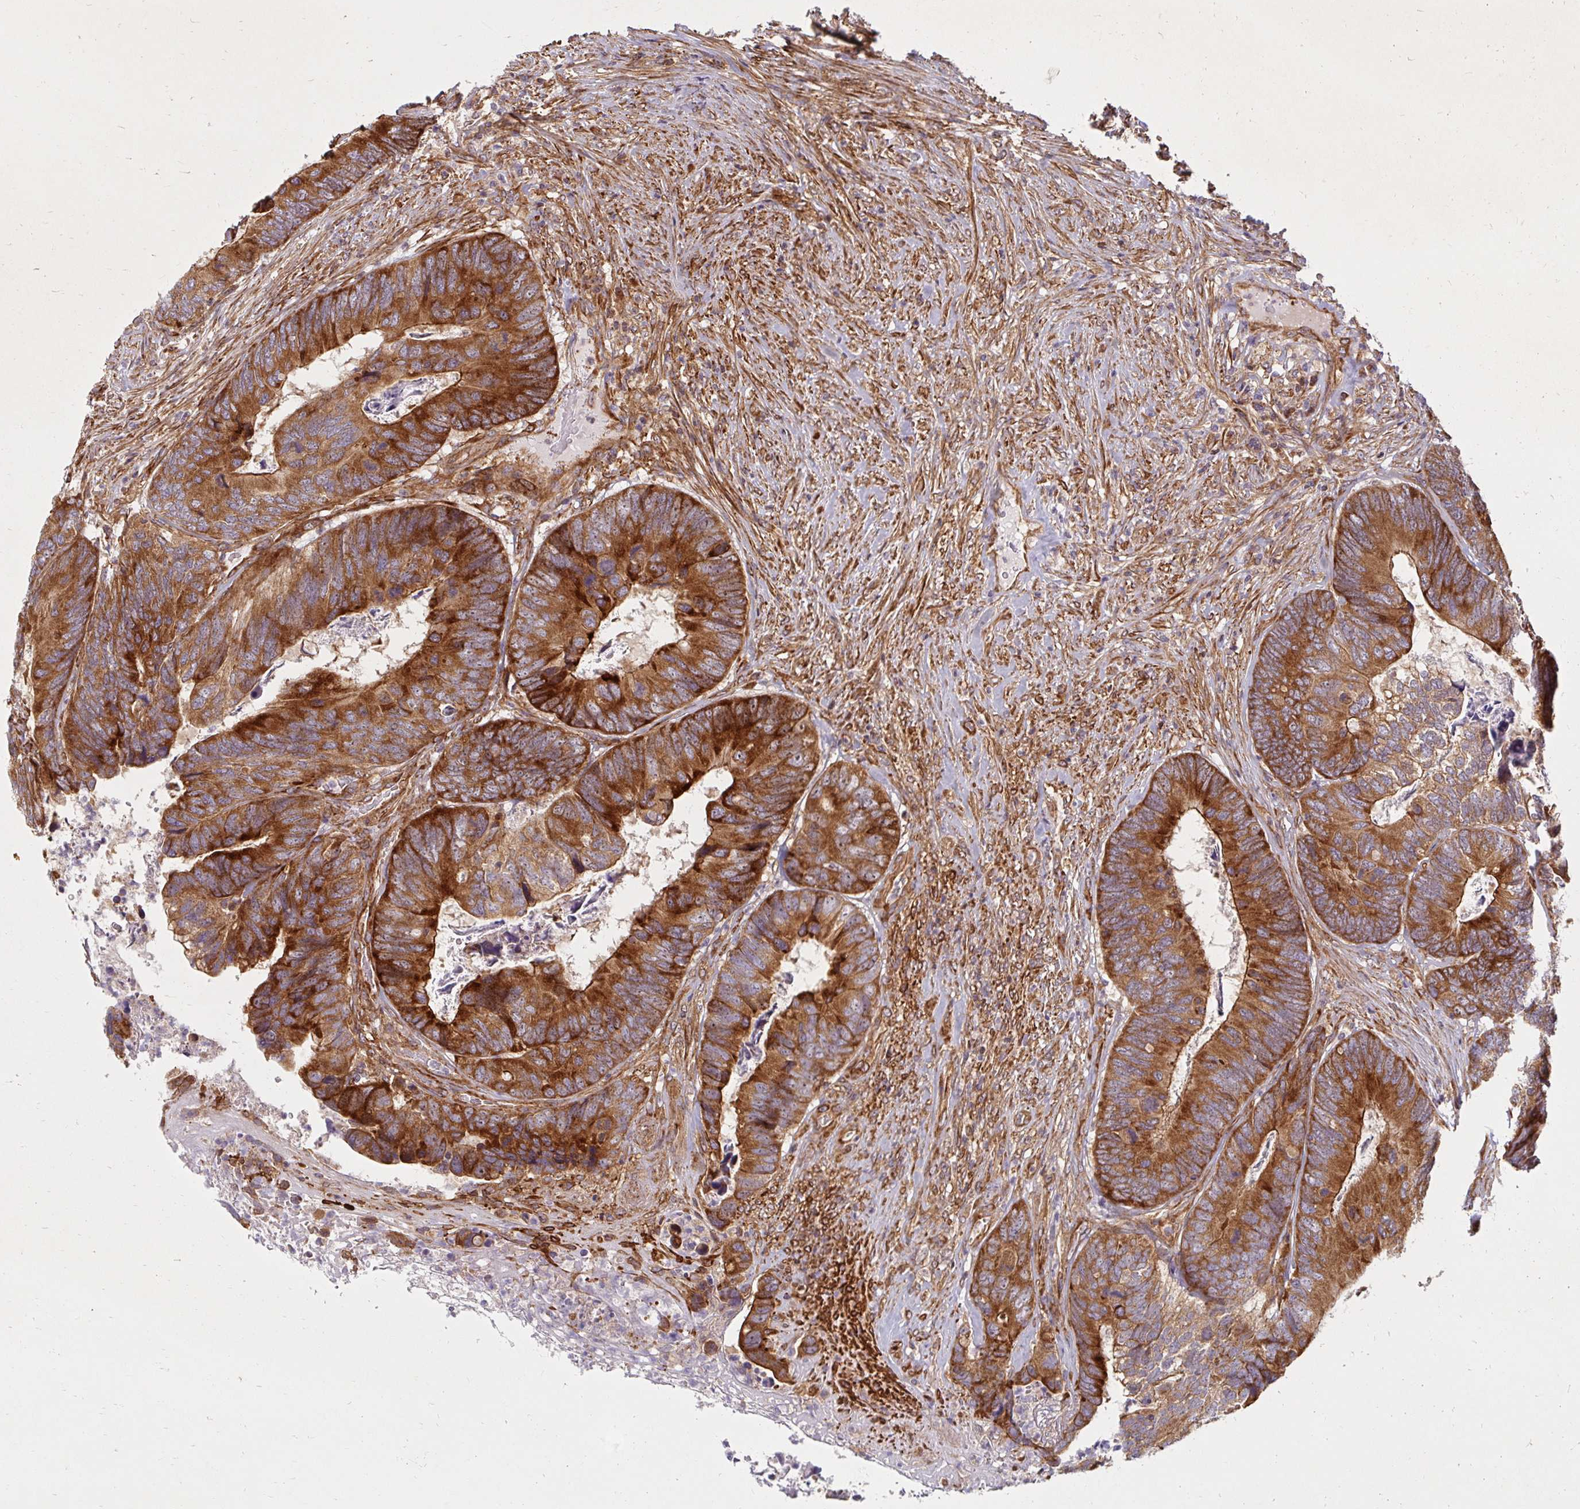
{"staining": {"intensity": "strong", "quantity": ">75%", "location": "cytoplasmic/membranous"}, "tissue": "colorectal cancer", "cell_type": "Tumor cells", "image_type": "cancer", "snomed": [{"axis": "morphology", "description": "Adenocarcinoma, NOS"}, {"axis": "topography", "description": "Colon"}], "caption": "High-magnification brightfield microscopy of colorectal cancer (adenocarcinoma) stained with DAB (brown) and counterstained with hematoxylin (blue). tumor cells exhibit strong cytoplasmic/membranous positivity is seen in approximately>75% of cells. The staining was performed using DAB (3,3'-diaminobenzidine), with brown indicating positive protein expression. Nuclei are stained blue with hematoxylin.", "gene": "BTF3", "patient": {"sex": "female", "age": 67}}